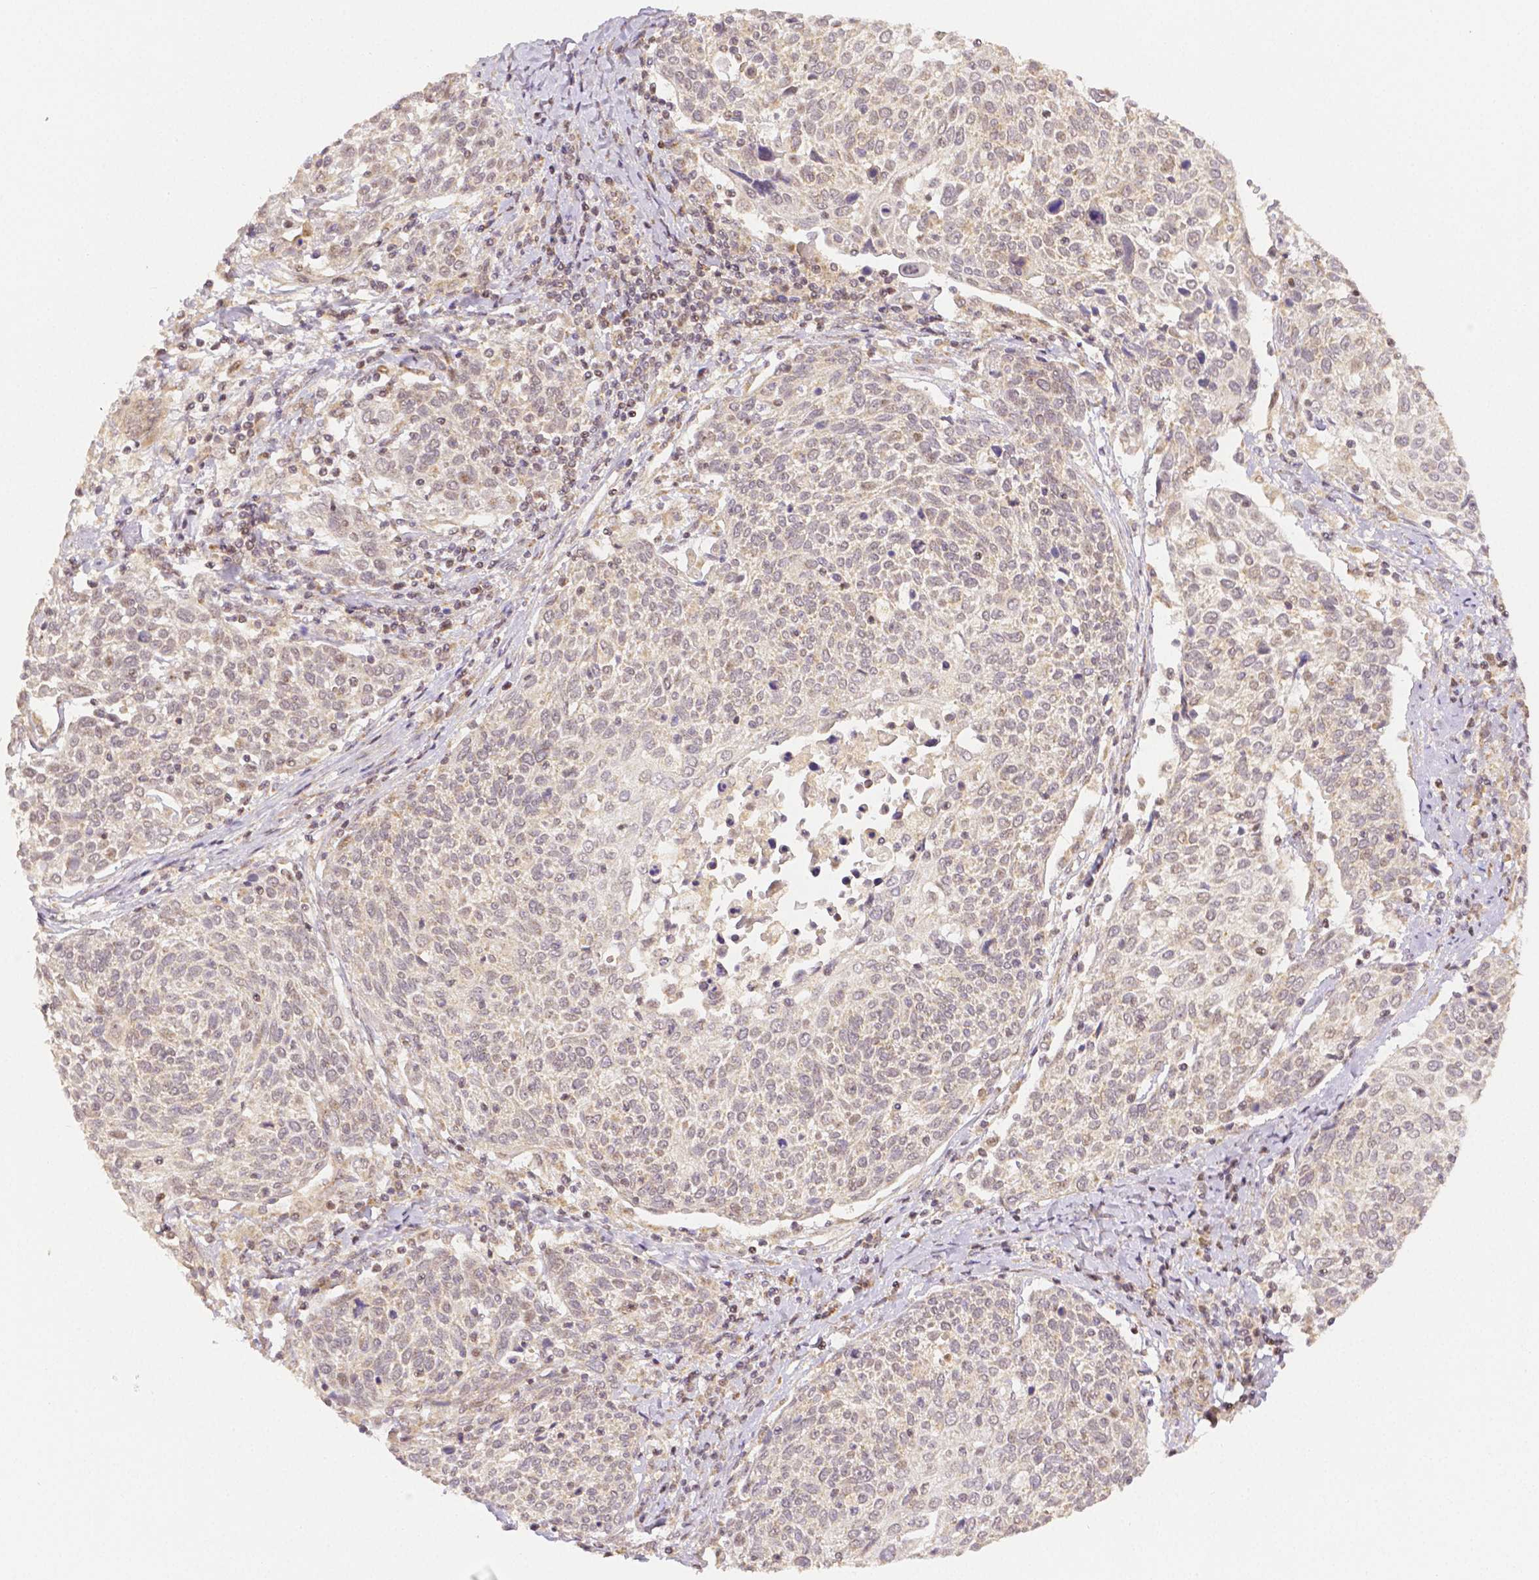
{"staining": {"intensity": "weak", "quantity": "<25%", "location": "nuclear"}, "tissue": "cervical cancer", "cell_type": "Tumor cells", "image_type": "cancer", "snomed": [{"axis": "morphology", "description": "Squamous cell carcinoma, NOS"}, {"axis": "topography", "description": "Cervix"}], "caption": "This is an IHC micrograph of cervical cancer. There is no expression in tumor cells.", "gene": "RHOT1", "patient": {"sex": "female", "age": 61}}